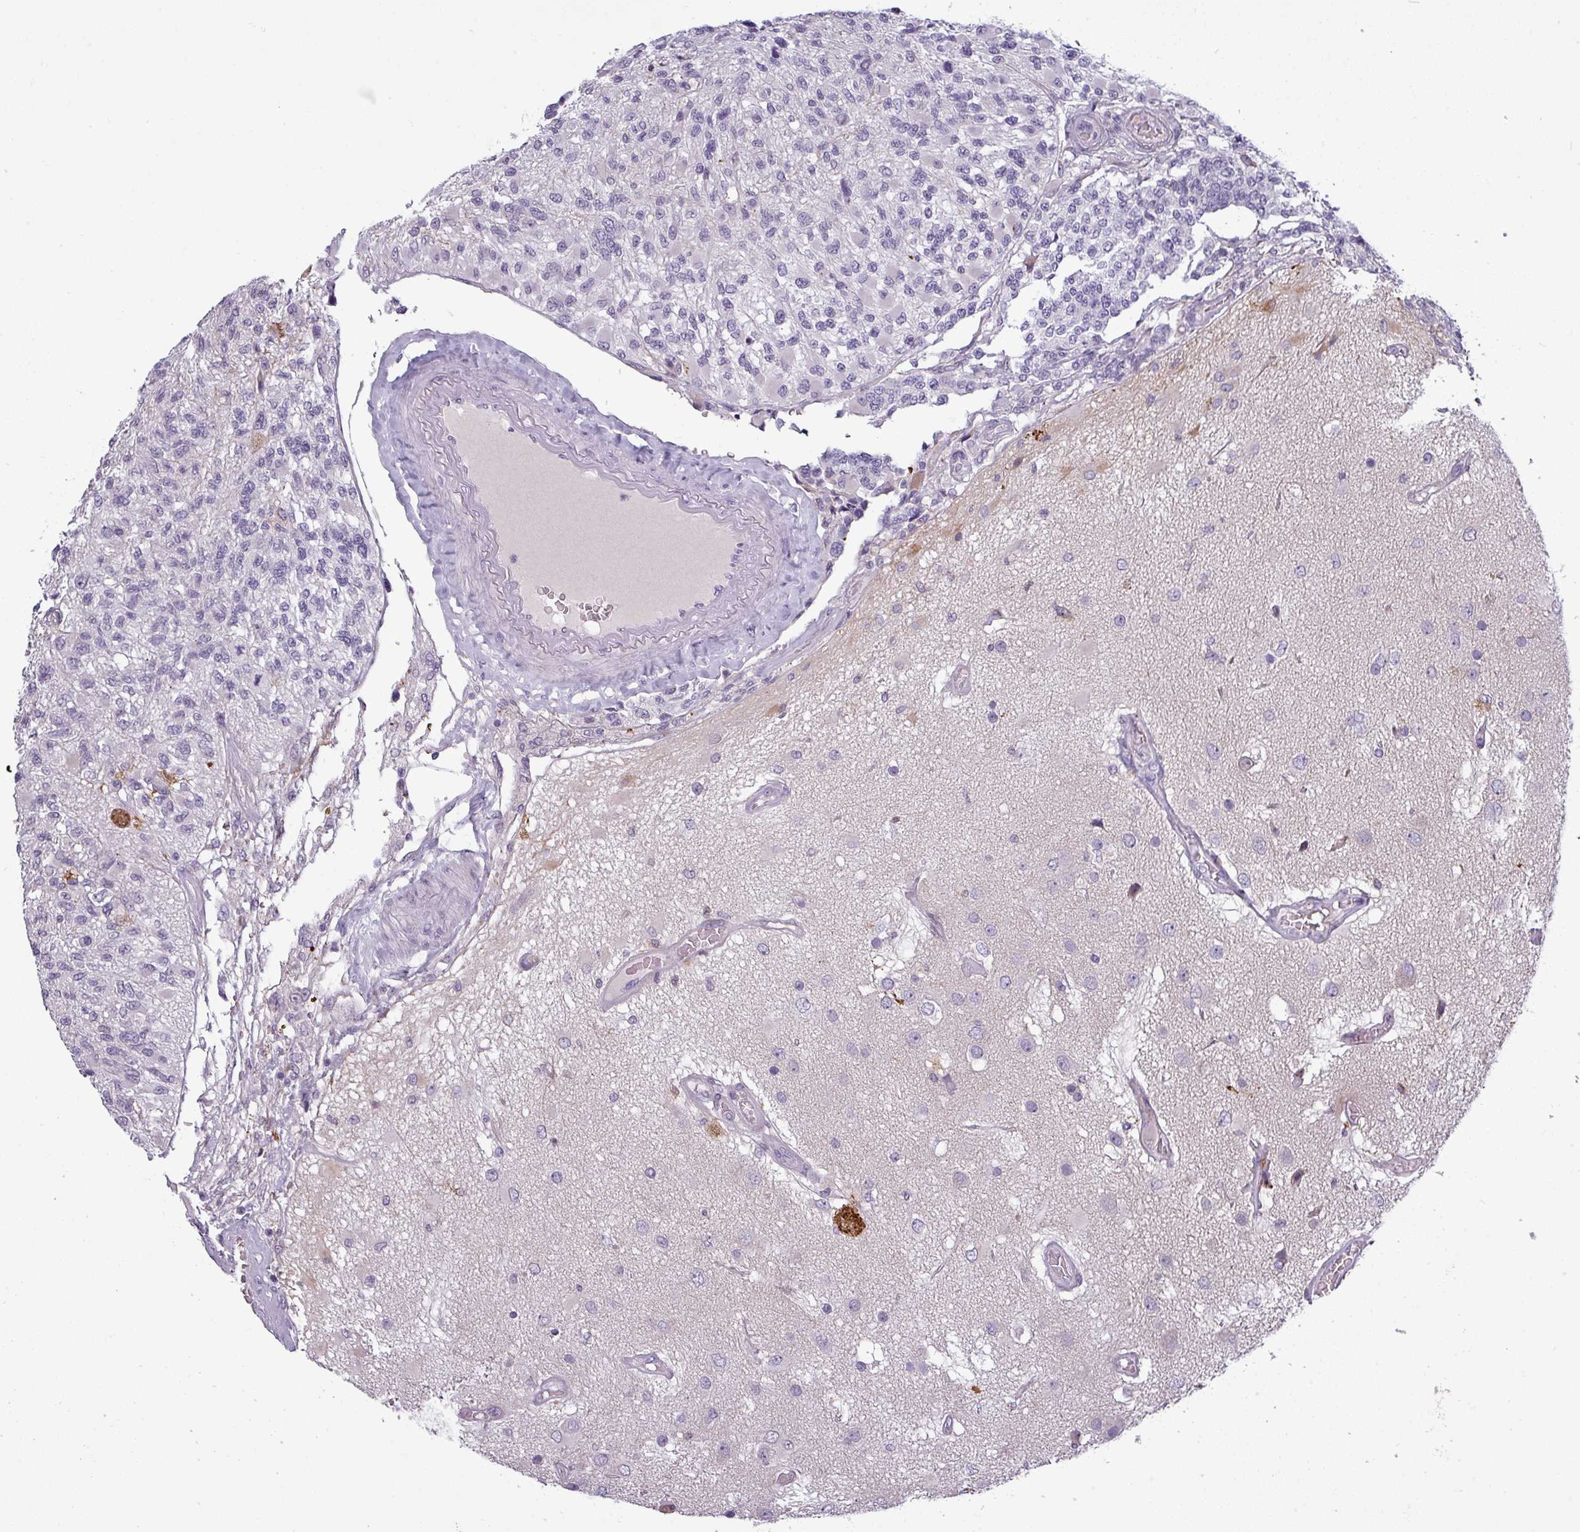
{"staining": {"intensity": "negative", "quantity": "none", "location": "none"}, "tissue": "glioma", "cell_type": "Tumor cells", "image_type": "cancer", "snomed": [{"axis": "morphology", "description": "Glioma, malignant, High grade"}, {"axis": "morphology", "description": "Glioblastoma, NOS"}, {"axis": "topography", "description": "Brain"}], "caption": "Tumor cells show no significant protein staining in glioma.", "gene": "SLC26A9", "patient": {"sex": "male", "age": 60}}